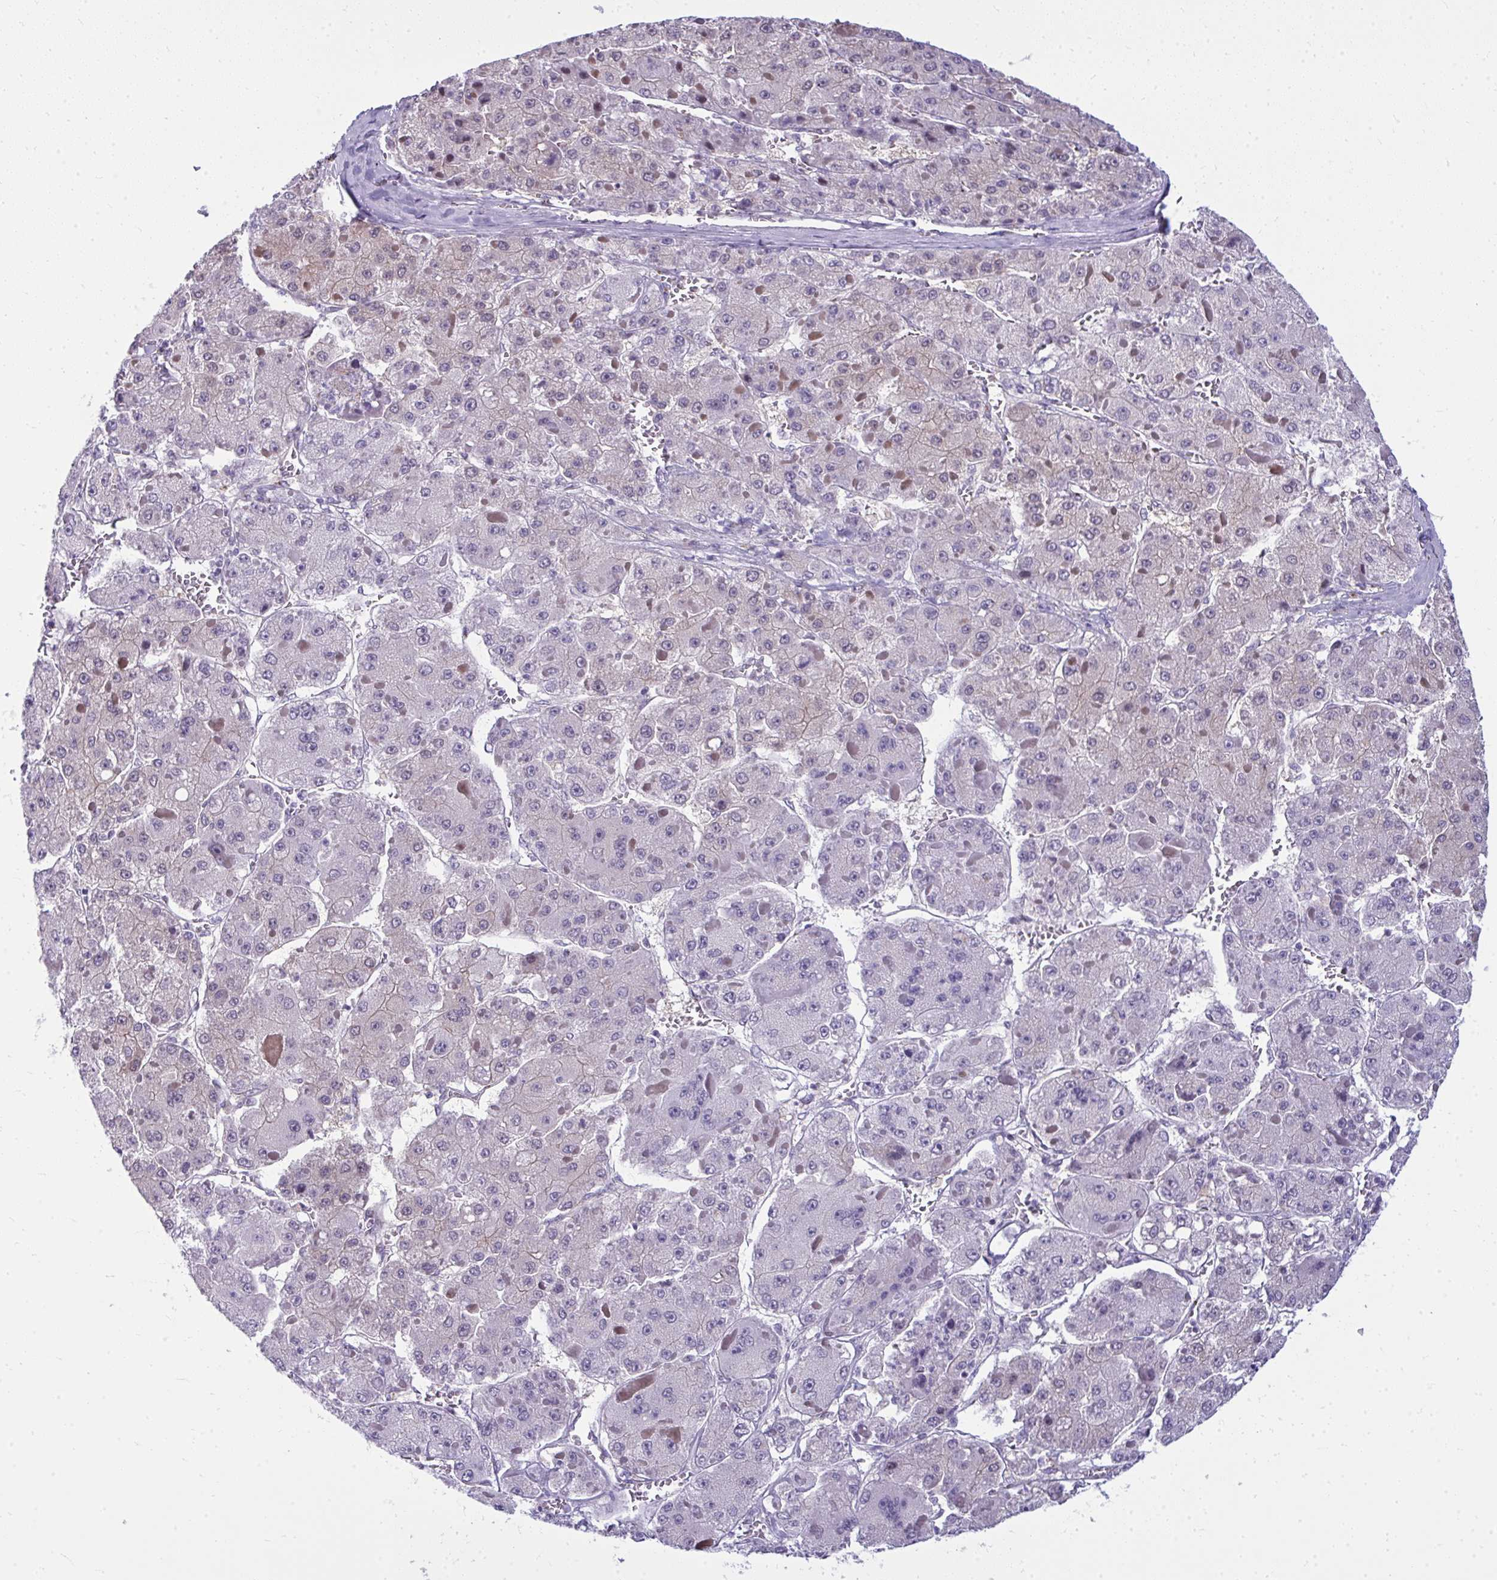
{"staining": {"intensity": "negative", "quantity": "none", "location": "none"}, "tissue": "liver cancer", "cell_type": "Tumor cells", "image_type": "cancer", "snomed": [{"axis": "morphology", "description": "Carcinoma, Hepatocellular, NOS"}, {"axis": "topography", "description": "Liver"}], "caption": "Liver hepatocellular carcinoma was stained to show a protein in brown. There is no significant expression in tumor cells.", "gene": "DTX4", "patient": {"sex": "female", "age": 73}}